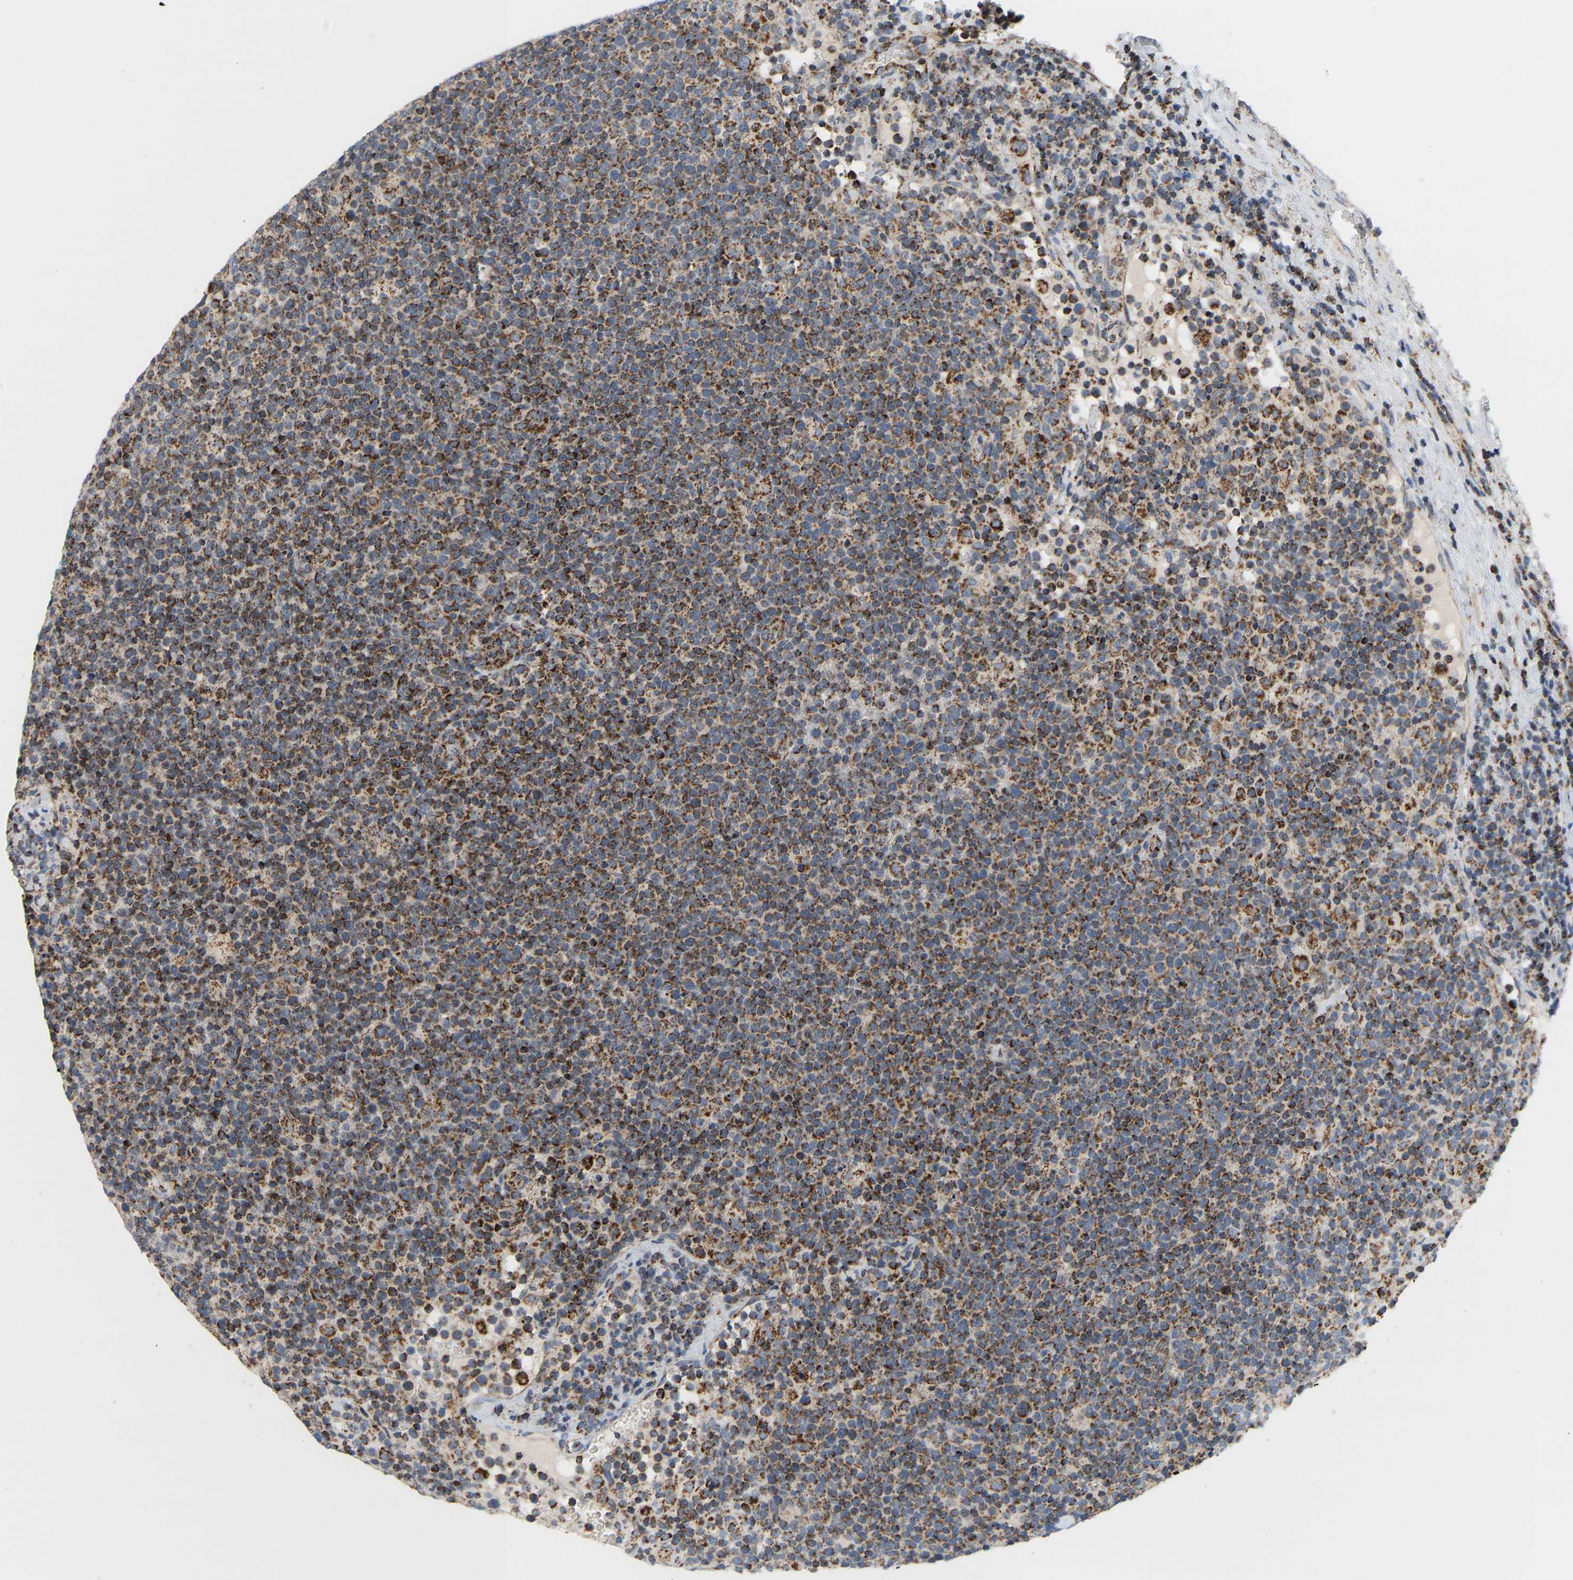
{"staining": {"intensity": "strong", "quantity": ">75%", "location": "cytoplasmic/membranous"}, "tissue": "lymphoma", "cell_type": "Tumor cells", "image_type": "cancer", "snomed": [{"axis": "morphology", "description": "Malignant lymphoma, non-Hodgkin's type, High grade"}, {"axis": "topography", "description": "Lymph node"}], "caption": "This is an image of immunohistochemistry staining of malignant lymphoma, non-Hodgkin's type (high-grade), which shows strong expression in the cytoplasmic/membranous of tumor cells.", "gene": "GPSM2", "patient": {"sex": "male", "age": 61}}